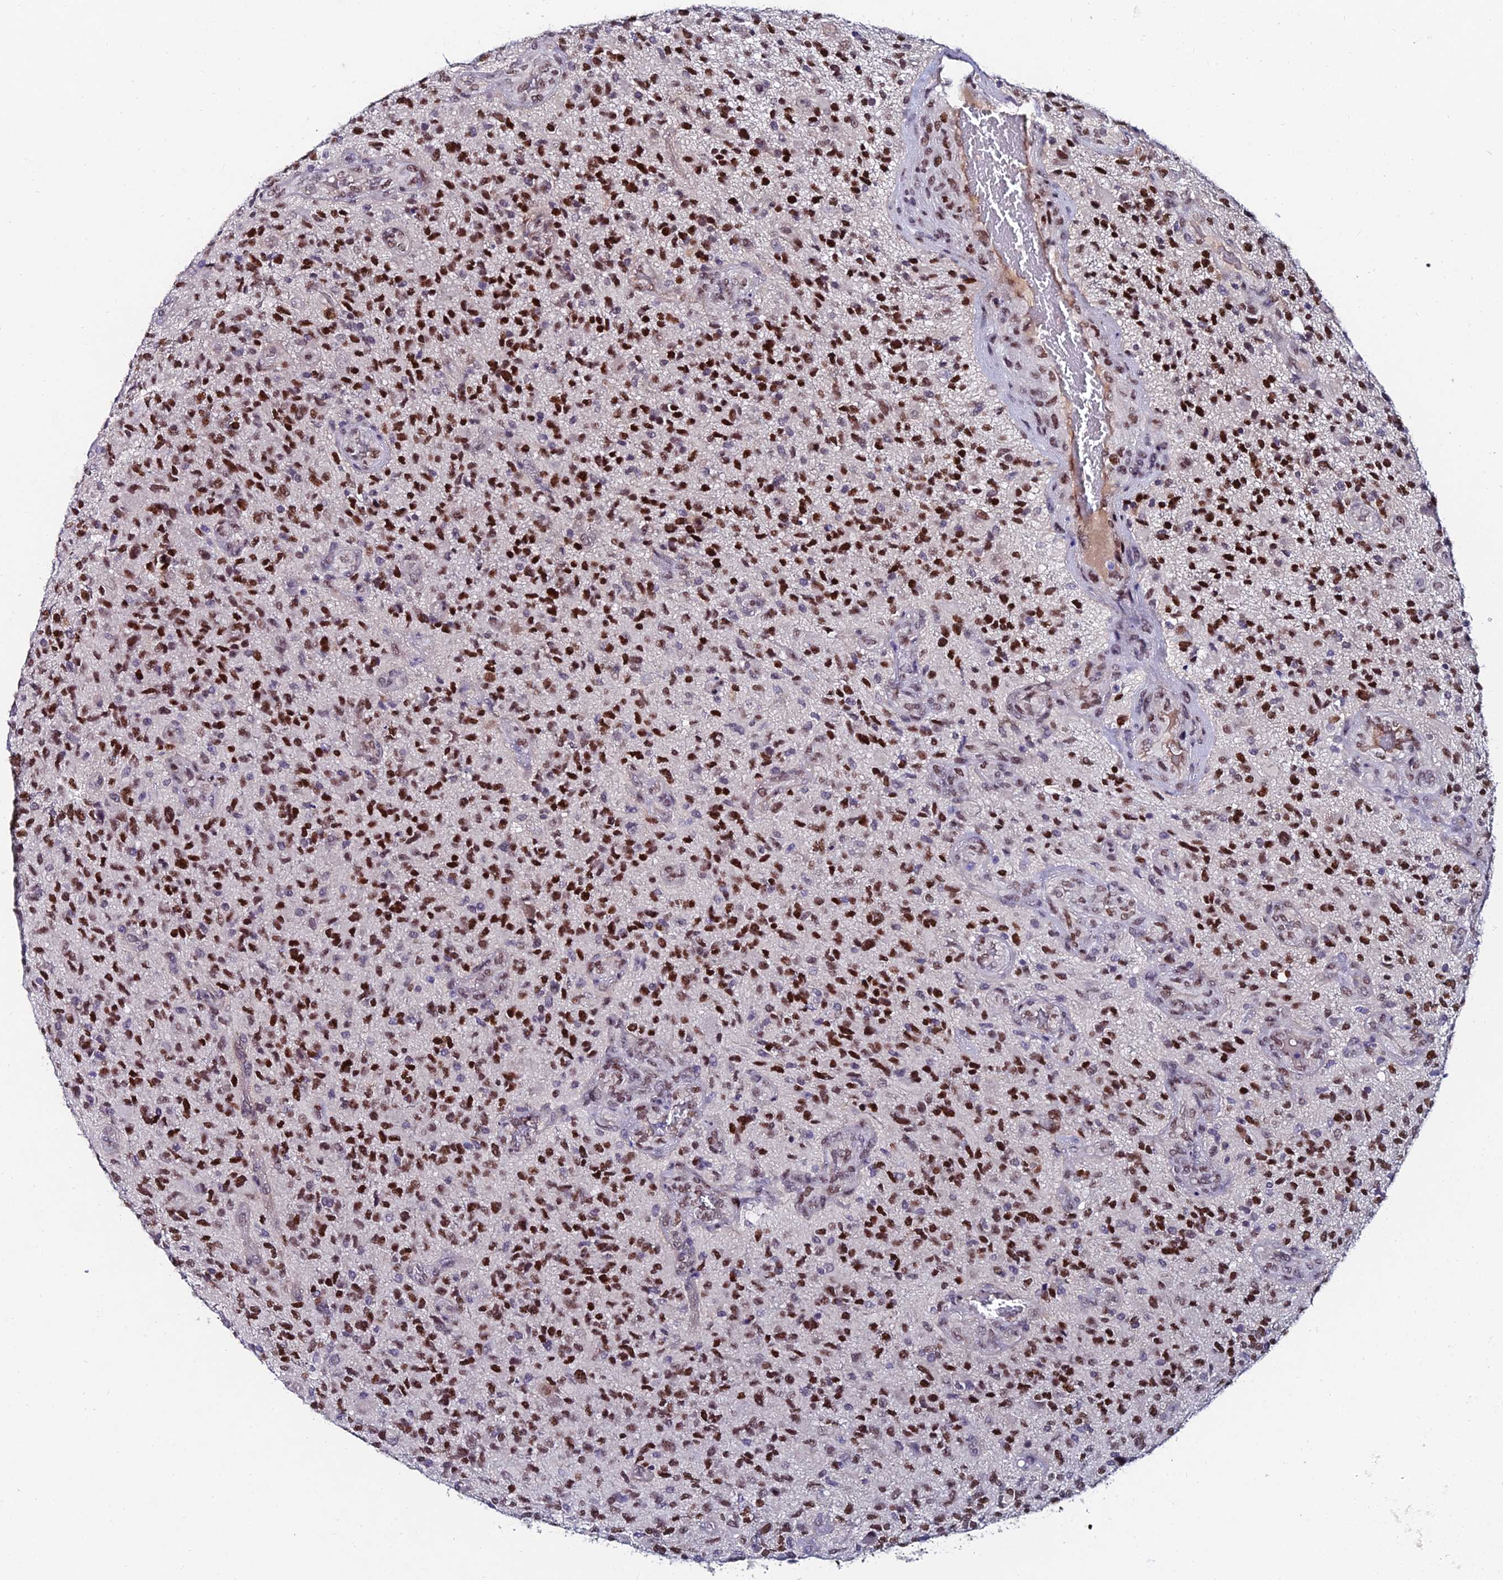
{"staining": {"intensity": "strong", "quantity": ">75%", "location": "nuclear"}, "tissue": "glioma", "cell_type": "Tumor cells", "image_type": "cancer", "snomed": [{"axis": "morphology", "description": "Glioma, malignant, High grade"}, {"axis": "topography", "description": "Brain"}], "caption": "This photomicrograph exhibits IHC staining of human glioma, with high strong nuclear positivity in about >75% of tumor cells.", "gene": "TRIM24", "patient": {"sex": "male", "age": 47}}